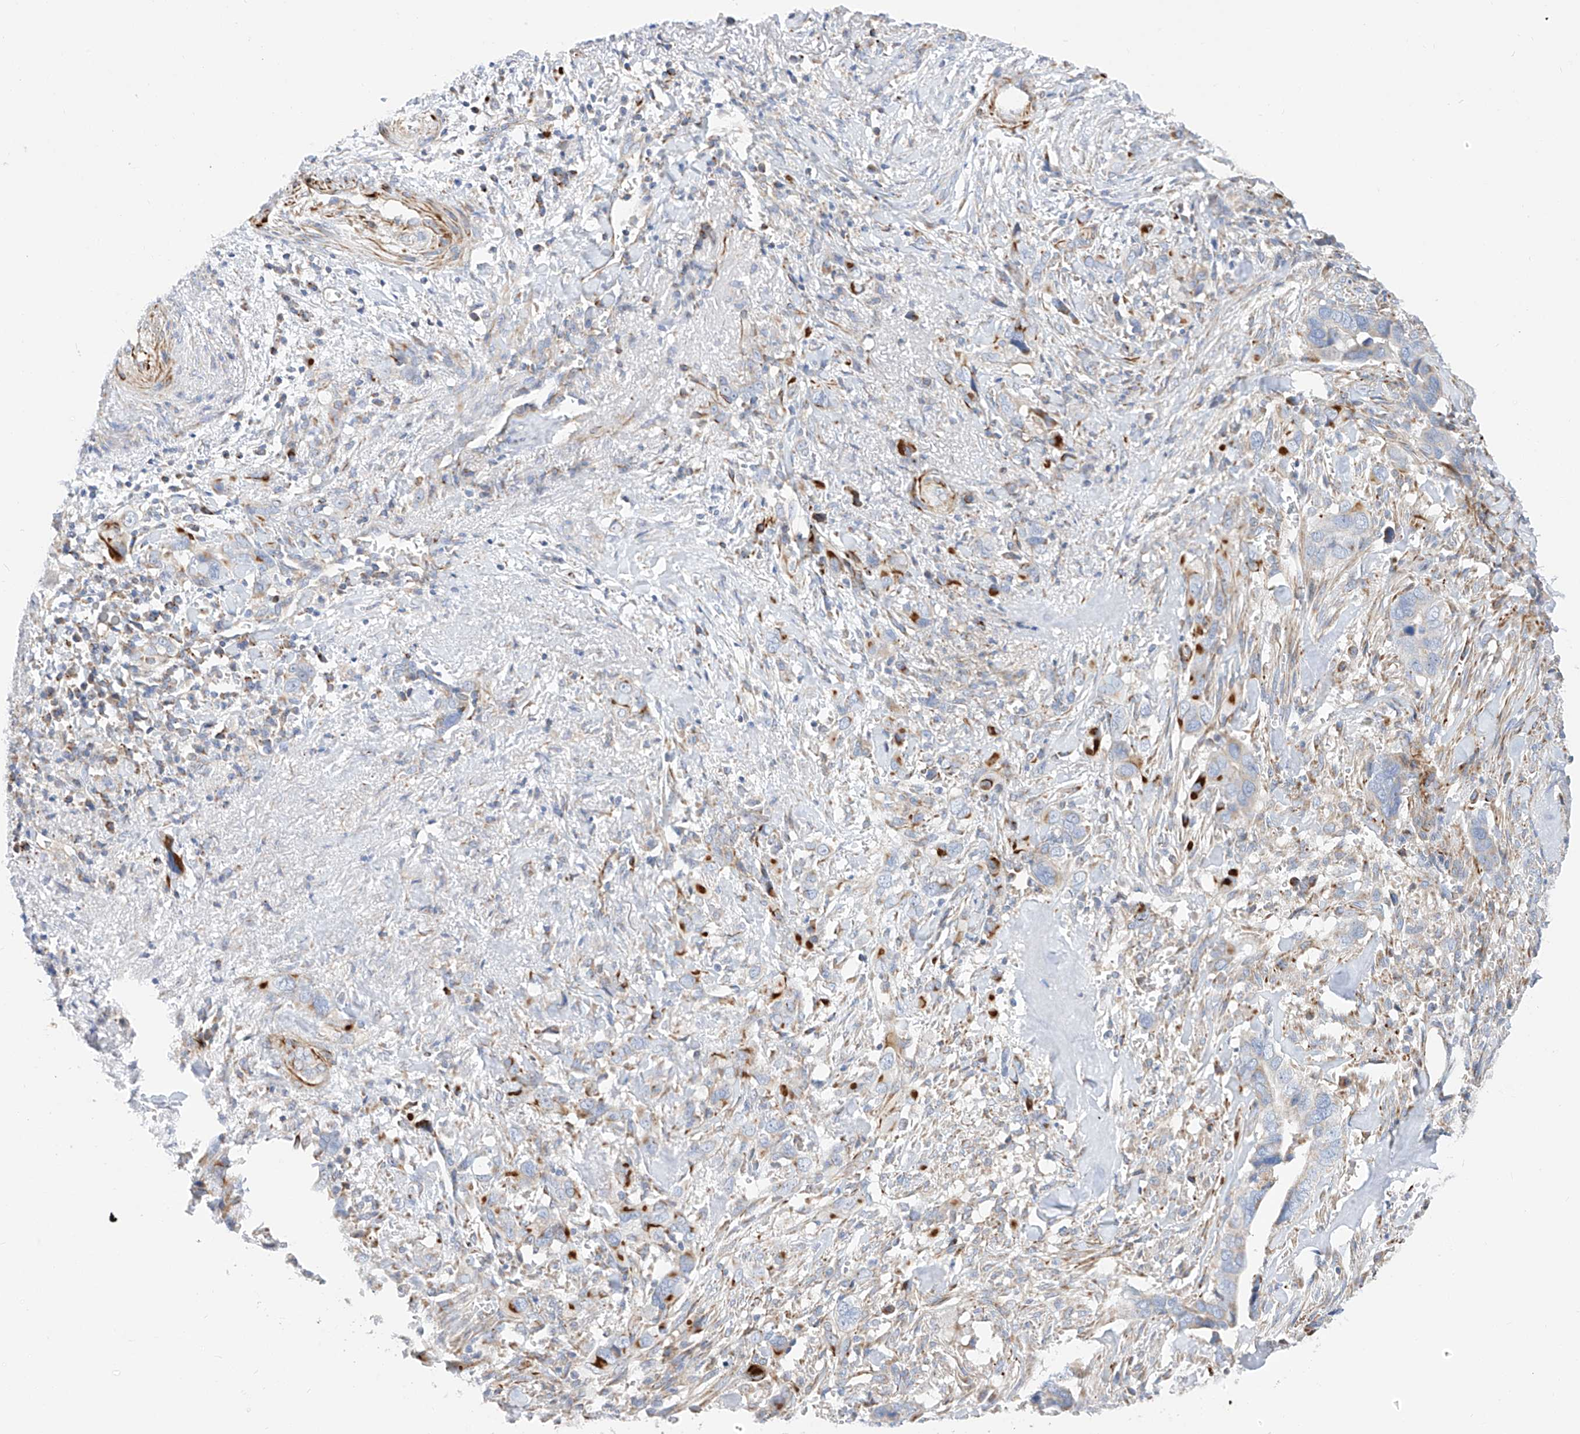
{"staining": {"intensity": "negative", "quantity": "none", "location": "none"}, "tissue": "liver cancer", "cell_type": "Tumor cells", "image_type": "cancer", "snomed": [{"axis": "morphology", "description": "Cholangiocarcinoma"}, {"axis": "topography", "description": "Liver"}], "caption": "The photomicrograph shows no staining of tumor cells in liver cholangiocarcinoma. The staining was performed using DAB to visualize the protein expression in brown, while the nuclei were stained in blue with hematoxylin (Magnification: 20x).", "gene": "CST9", "patient": {"sex": "female", "age": 79}}